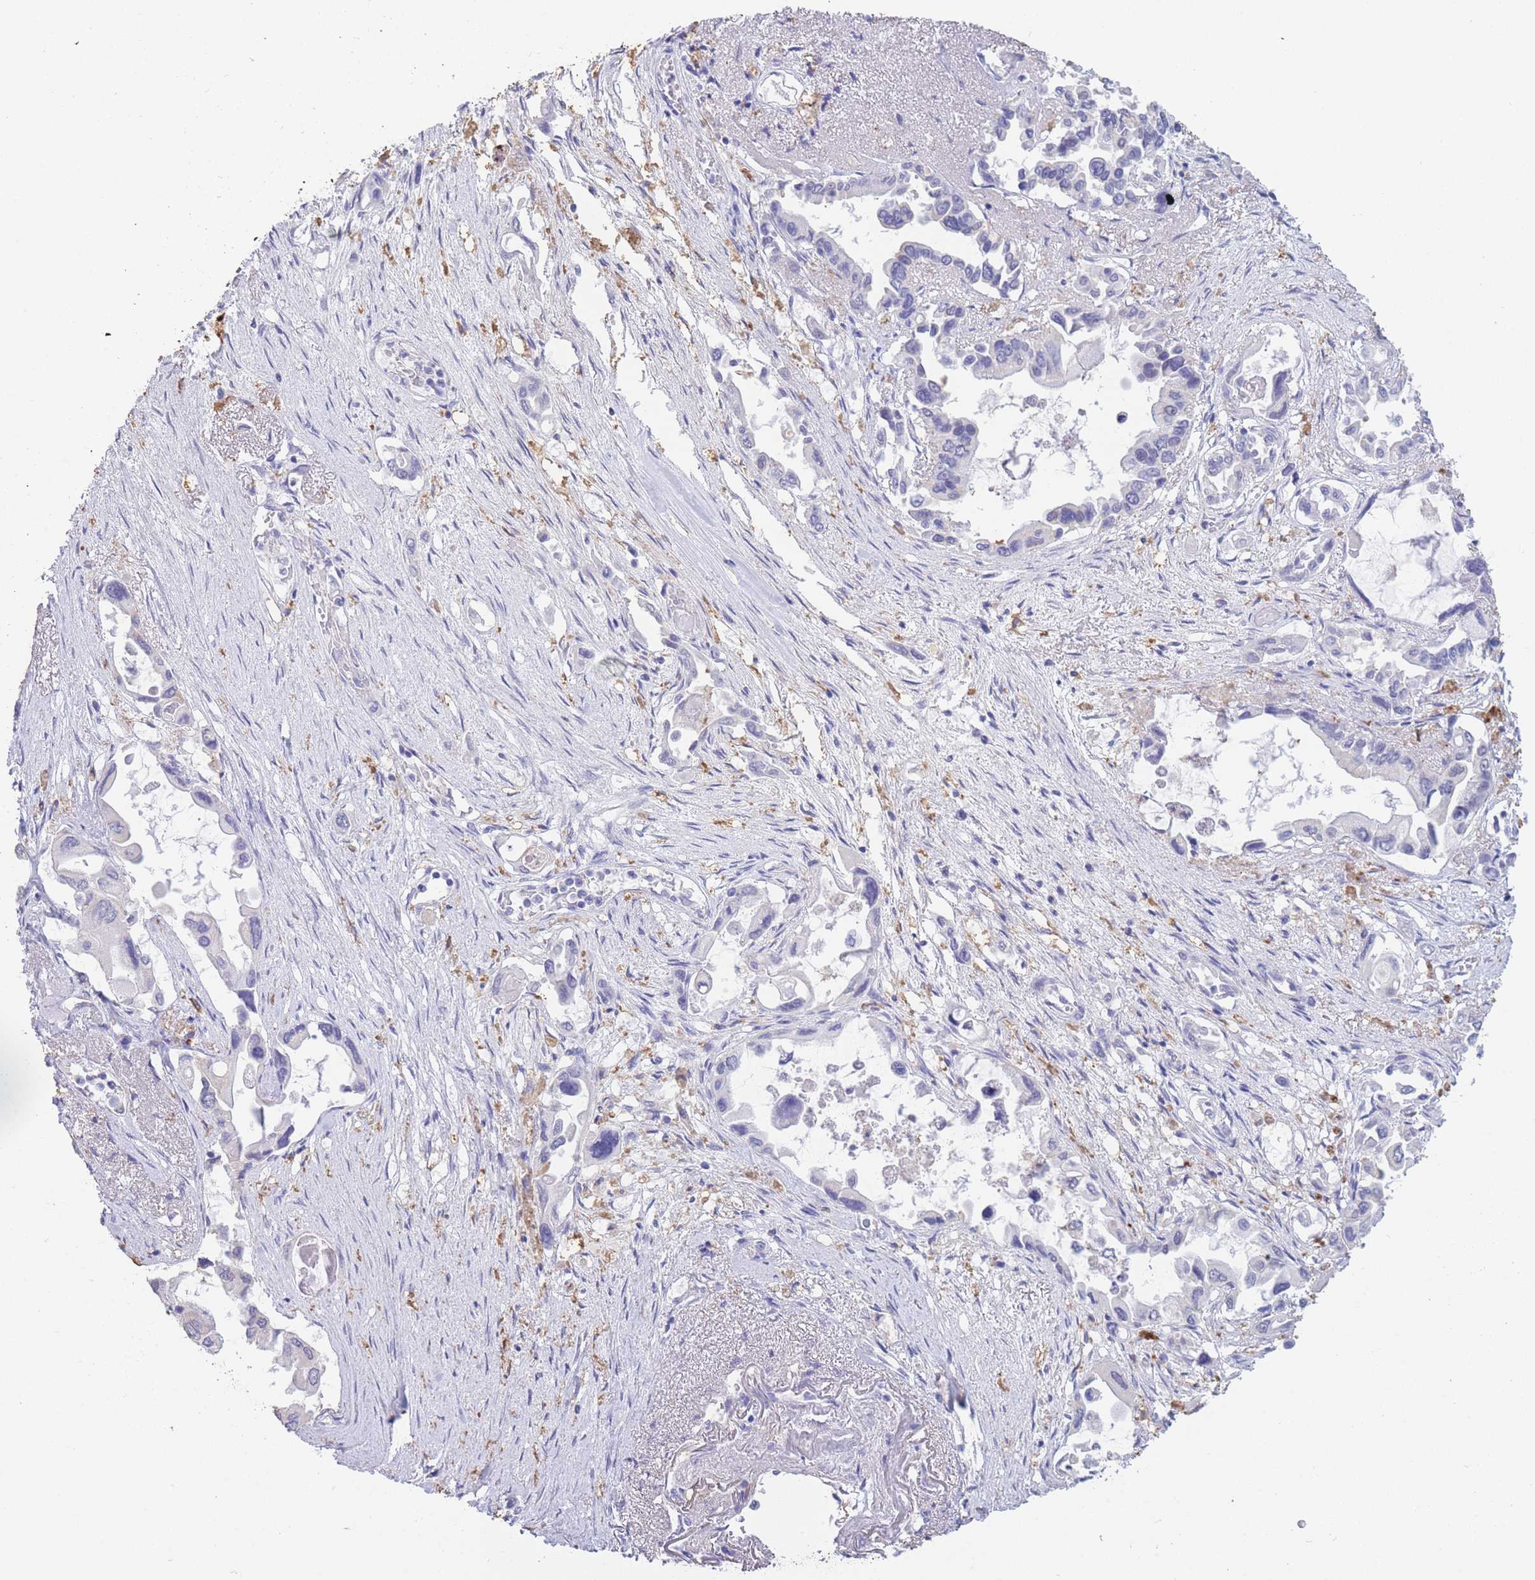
{"staining": {"intensity": "negative", "quantity": "none", "location": "none"}, "tissue": "pancreatic cancer", "cell_type": "Tumor cells", "image_type": "cancer", "snomed": [{"axis": "morphology", "description": "Adenocarcinoma, NOS"}, {"axis": "topography", "description": "Pancreas"}], "caption": "Tumor cells are negative for brown protein staining in adenocarcinoma (pancreatic). Nuclei are stained in blue.", "gene": "CD37", "patient": {"sex": "male", "age": 92}}